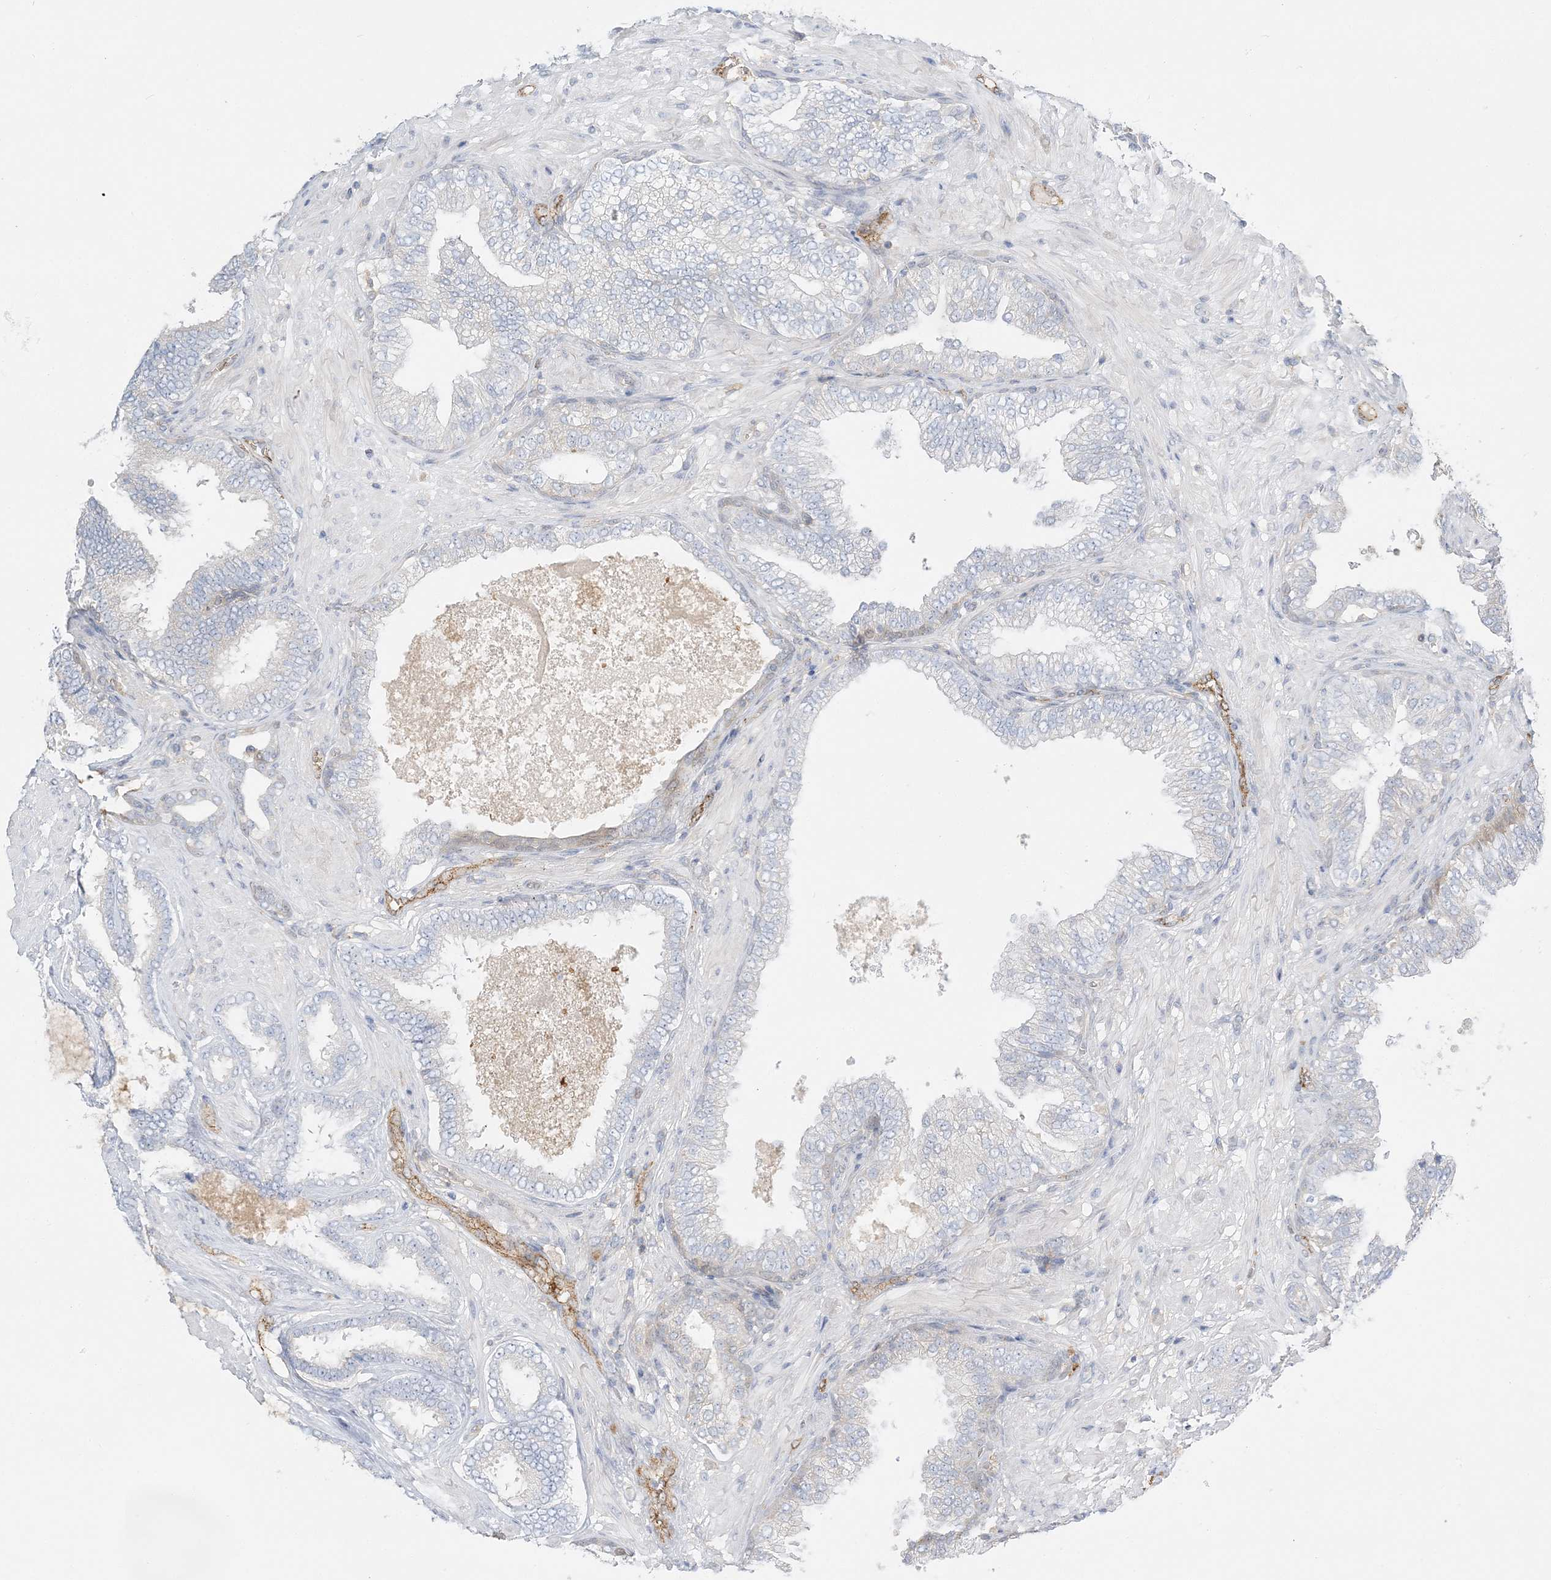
{"staining": {"intensity": "negative", "quantity": "none", "location": "none"}, "tissue": "prostate cancer", "cell_type": "Tumor cells", "image_type": "cancer", "snomed": [{"axis": "morphology", "description": "Adenocarcinoma, High grade"}, {"axis": "topography", "description": "Prostate"}], "caption": "An image of human prostate cancer is negative for staining in tumor cells.", "gene": "INPP1", "patient": {"sex": "male", "age": 59}}